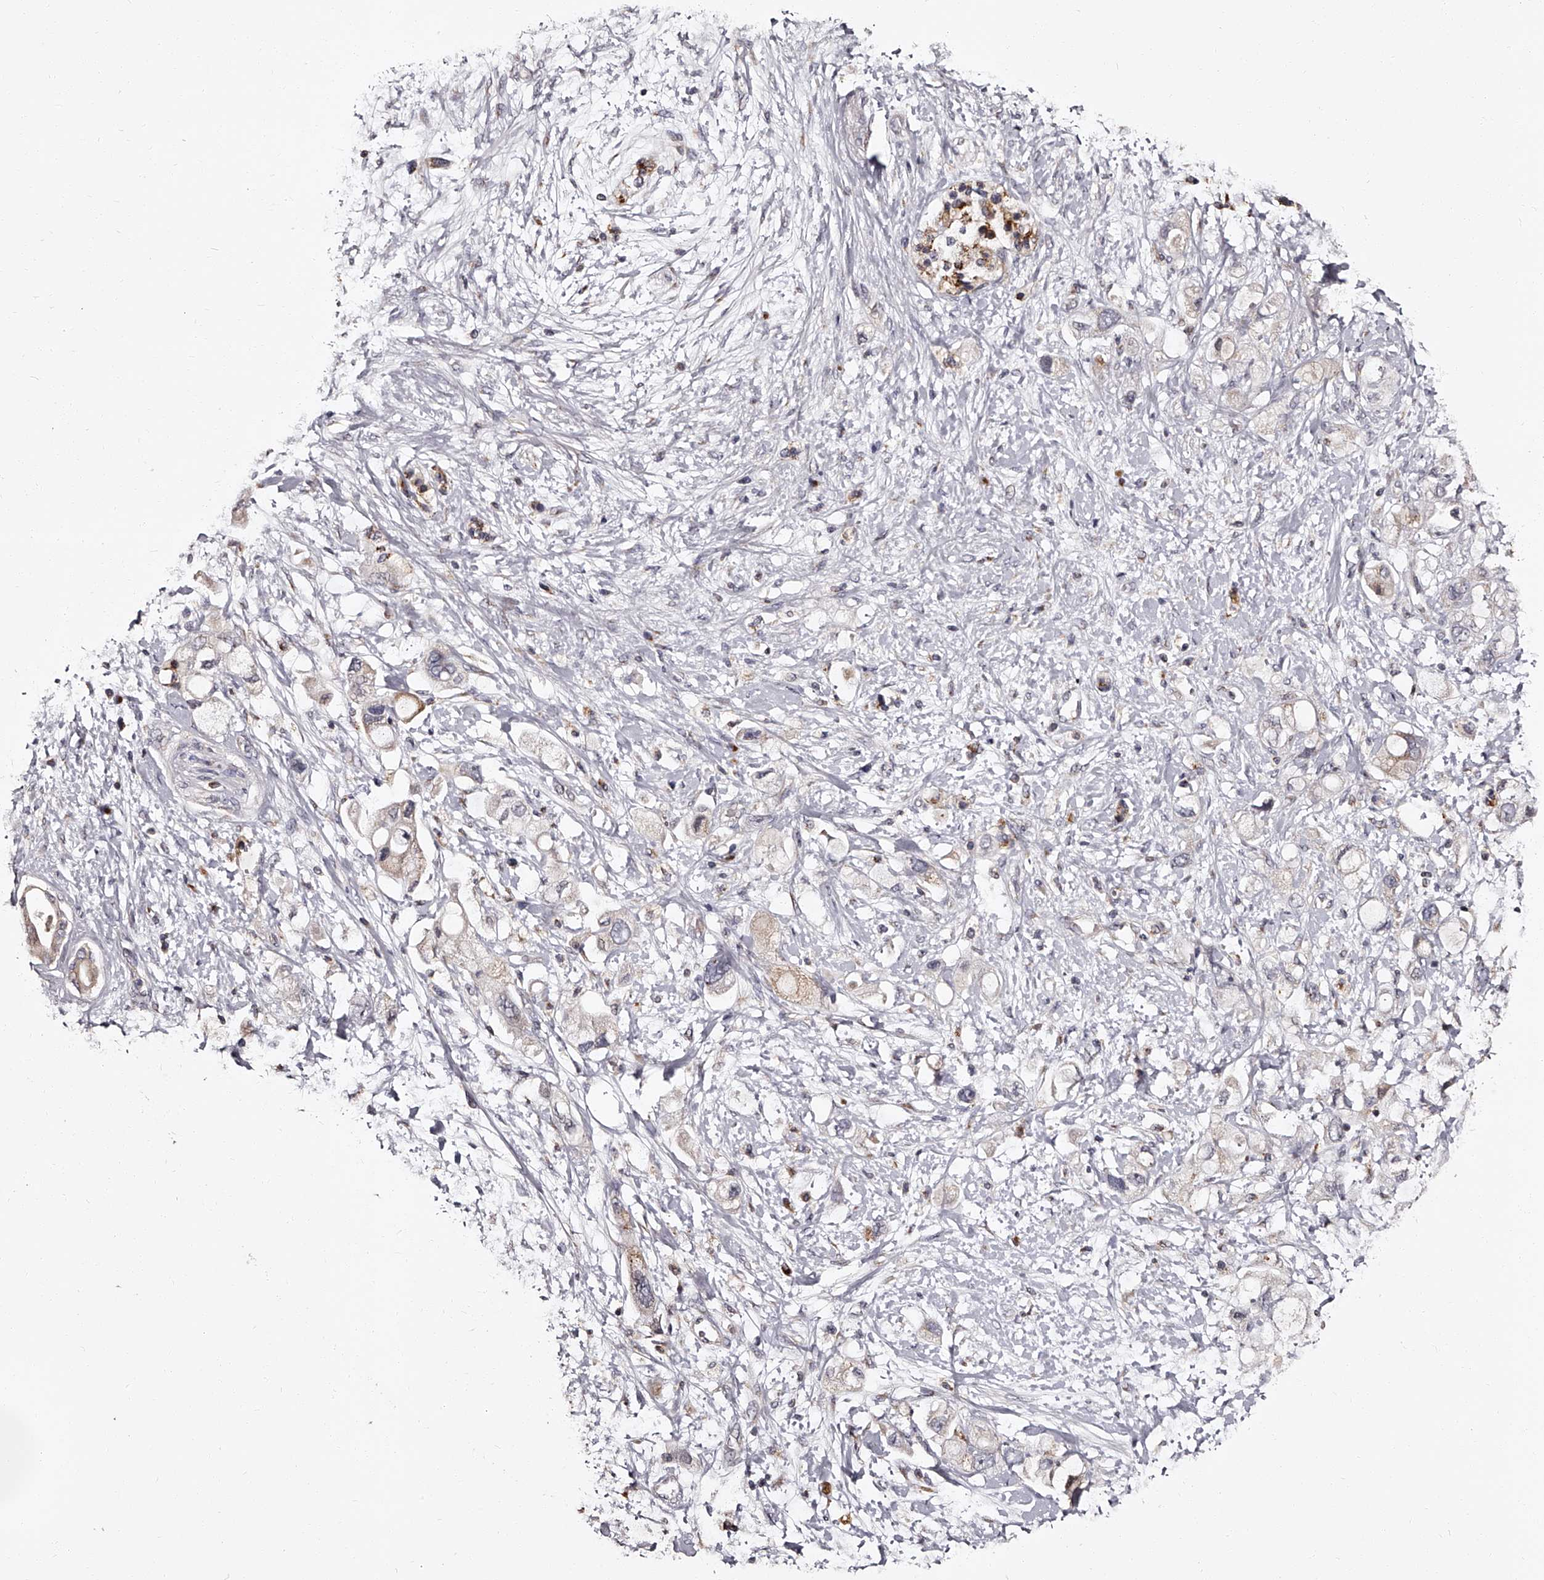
{"staining": {"intensity": "negative", "quantity": "none", "location": "none"}, "tissue": "pancreatic cancer", "cell_type": "Tumor cells", "image_type": "cancer", "snomed": [{"axis": "morphology", "description": "Adenocarcinoma, NOS"}, {"axis": "topography", "description": "Pancreas"}], "caption": "The histopathology image displays no staining of tumor cells in pancreatic cancer (adenocarcinoma).", "gene": "RSC1A1", "patient": {"sex": "female", "age": 56}}